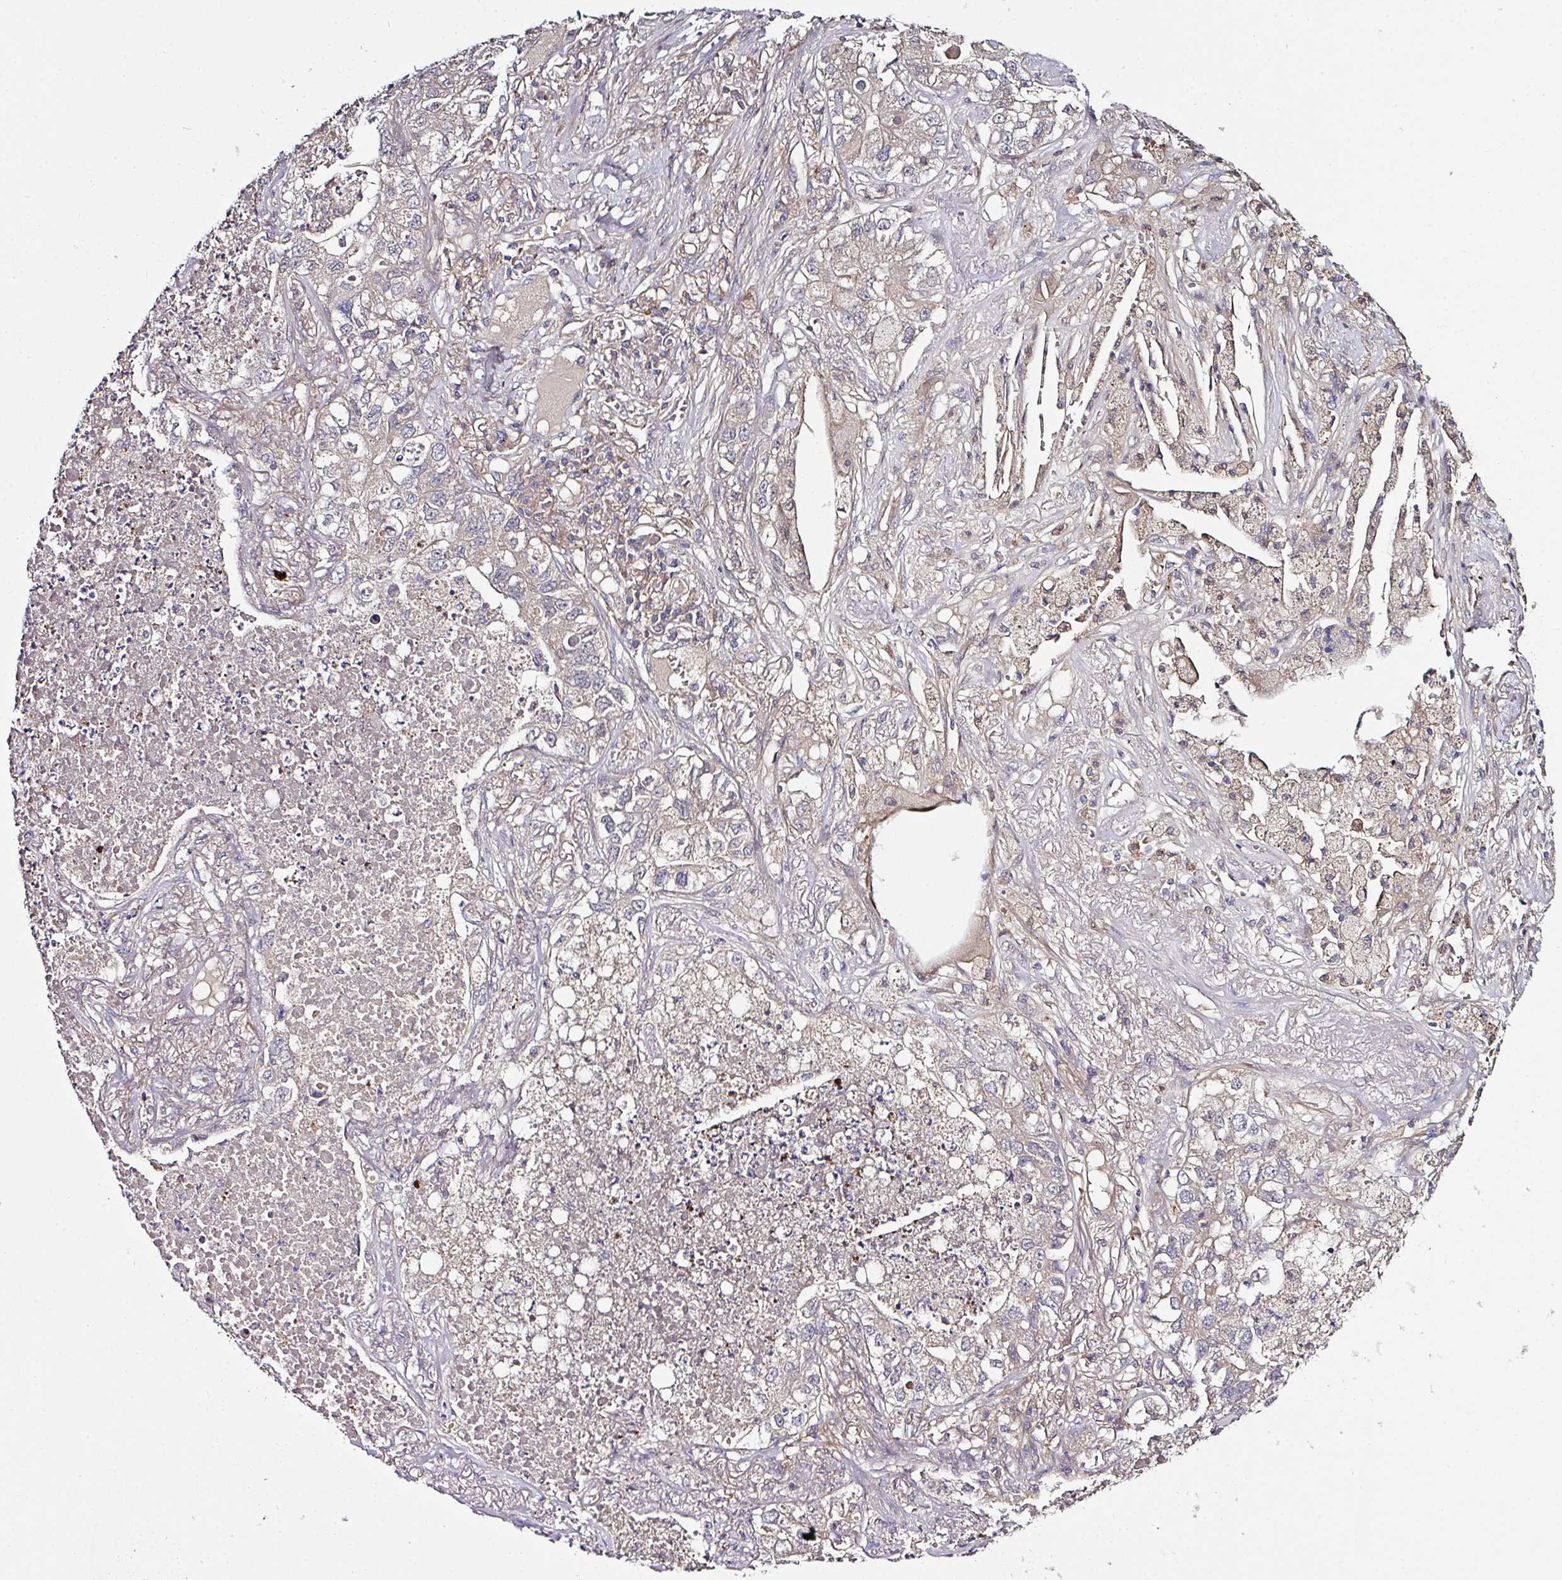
{"staining": {"intensity": "negative", "quantity": "none", "location": "none"}, "tissue": "lung cancer", "cell_type": "Tumor cells", "image_type": "cancer", "snomed": [{"axis": "morphology", "description": "Adenocarcinoma, NOS"}, {"axis": "topography", "description": "Lung"}], "caption": "The IHC micrograph has no significant staining in tumor cells of lung adenocarcinoma tissue. The staining is performed using DAB (3,3'-diaminobenzidine) brown chromogen with nuclei counter-stained in using hematoxylin.", "gene": "CTDSP2", "patient": {"sex": "male", "age": 49}}